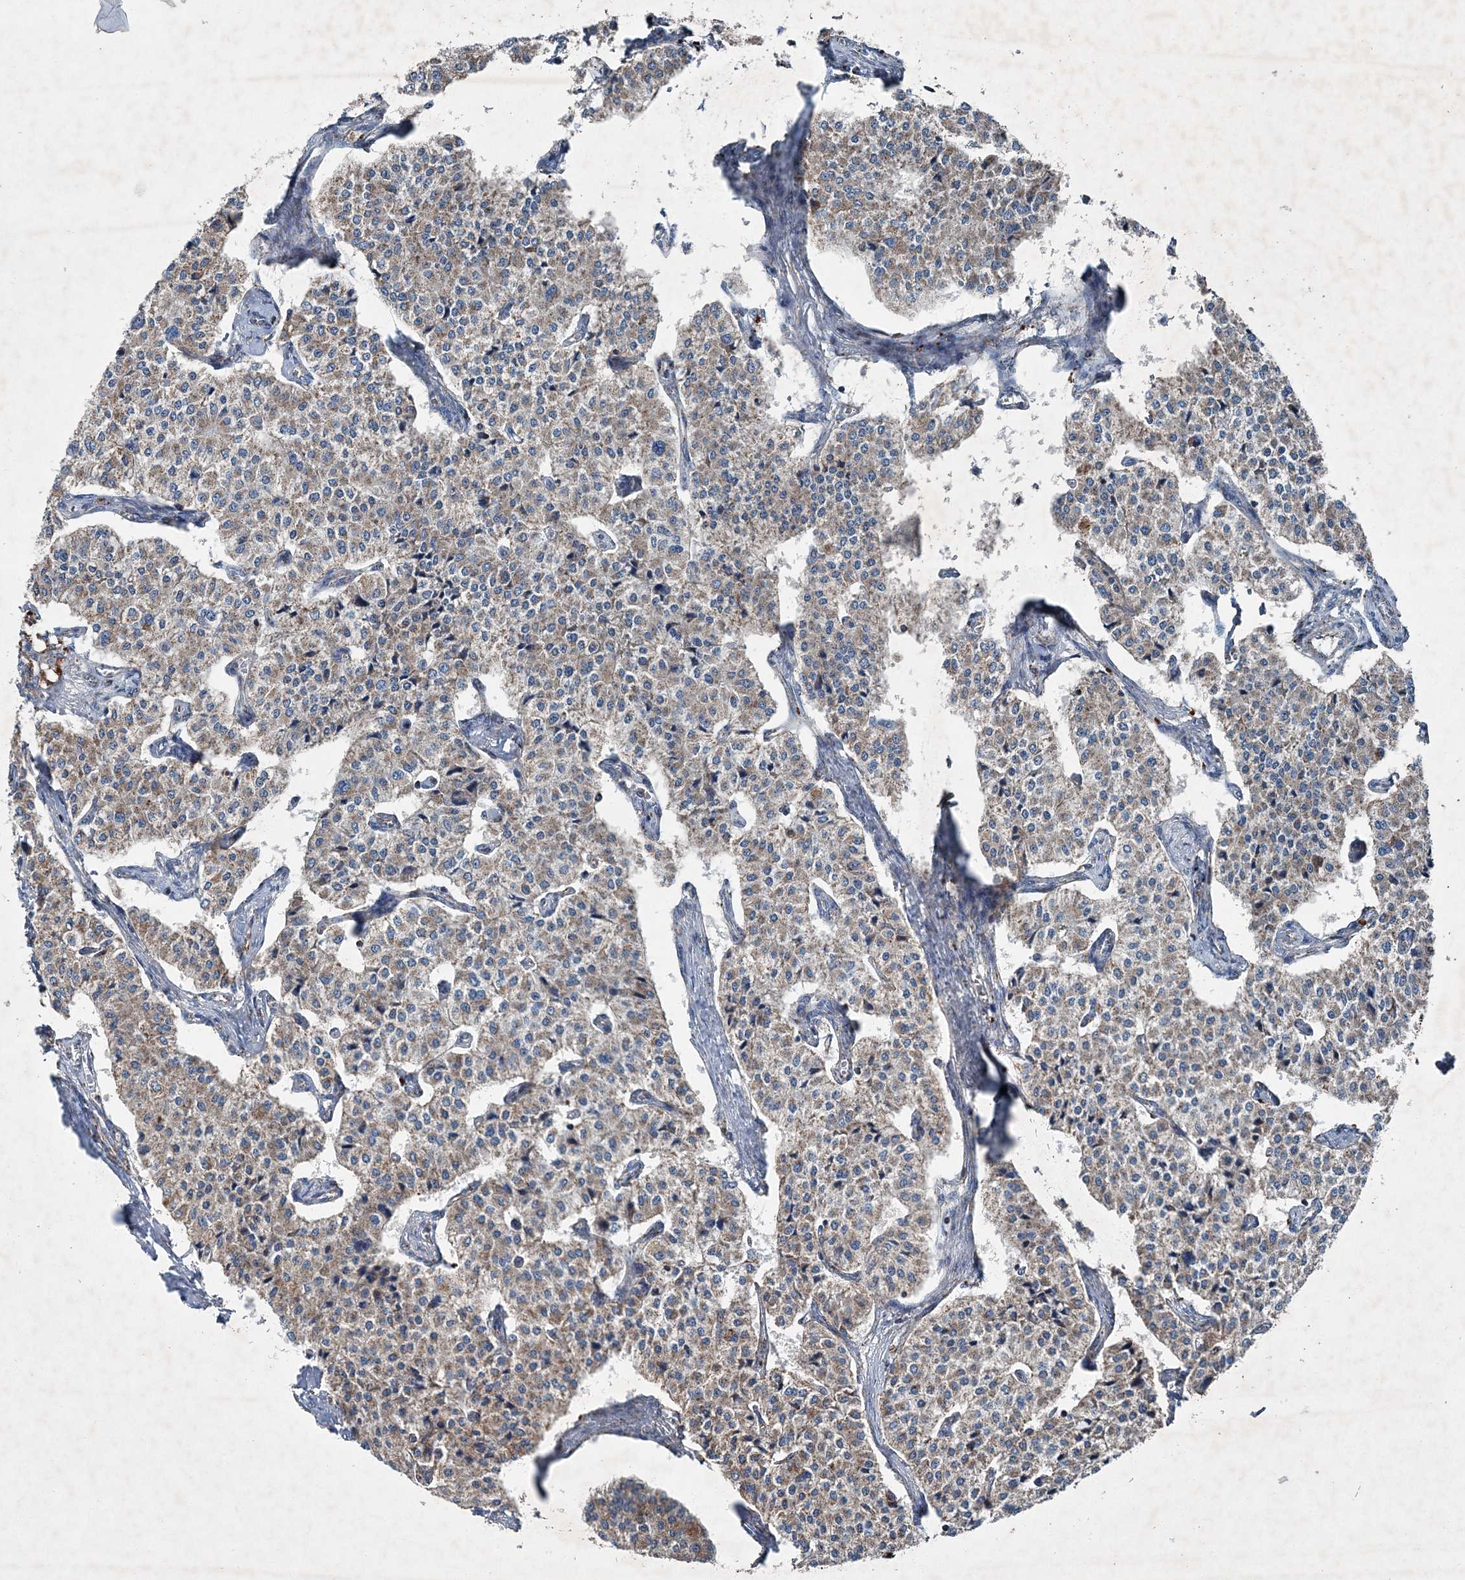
{"staining": {"intensity": "weak", "quantity": ">75%", "location": "cytoplasmic/membranous"}, "tissue": "carcinoid", "cell_type": "Tumor cells", "image_type": "cancer", "snomed": [{"axis": "morphology", "description": "Carcinoid, malignant, NOS"}, {"axis": "topography", "description": "Colon"}], "caption": "There is low levels of weak cytoplasmic/membranous expression in tumor cells of malignant carcinoid, as demonstrated by immunohistochemical staining (brown color).", "gene": "SPAG16", "patient": {"sex": "female", "age": 52}}